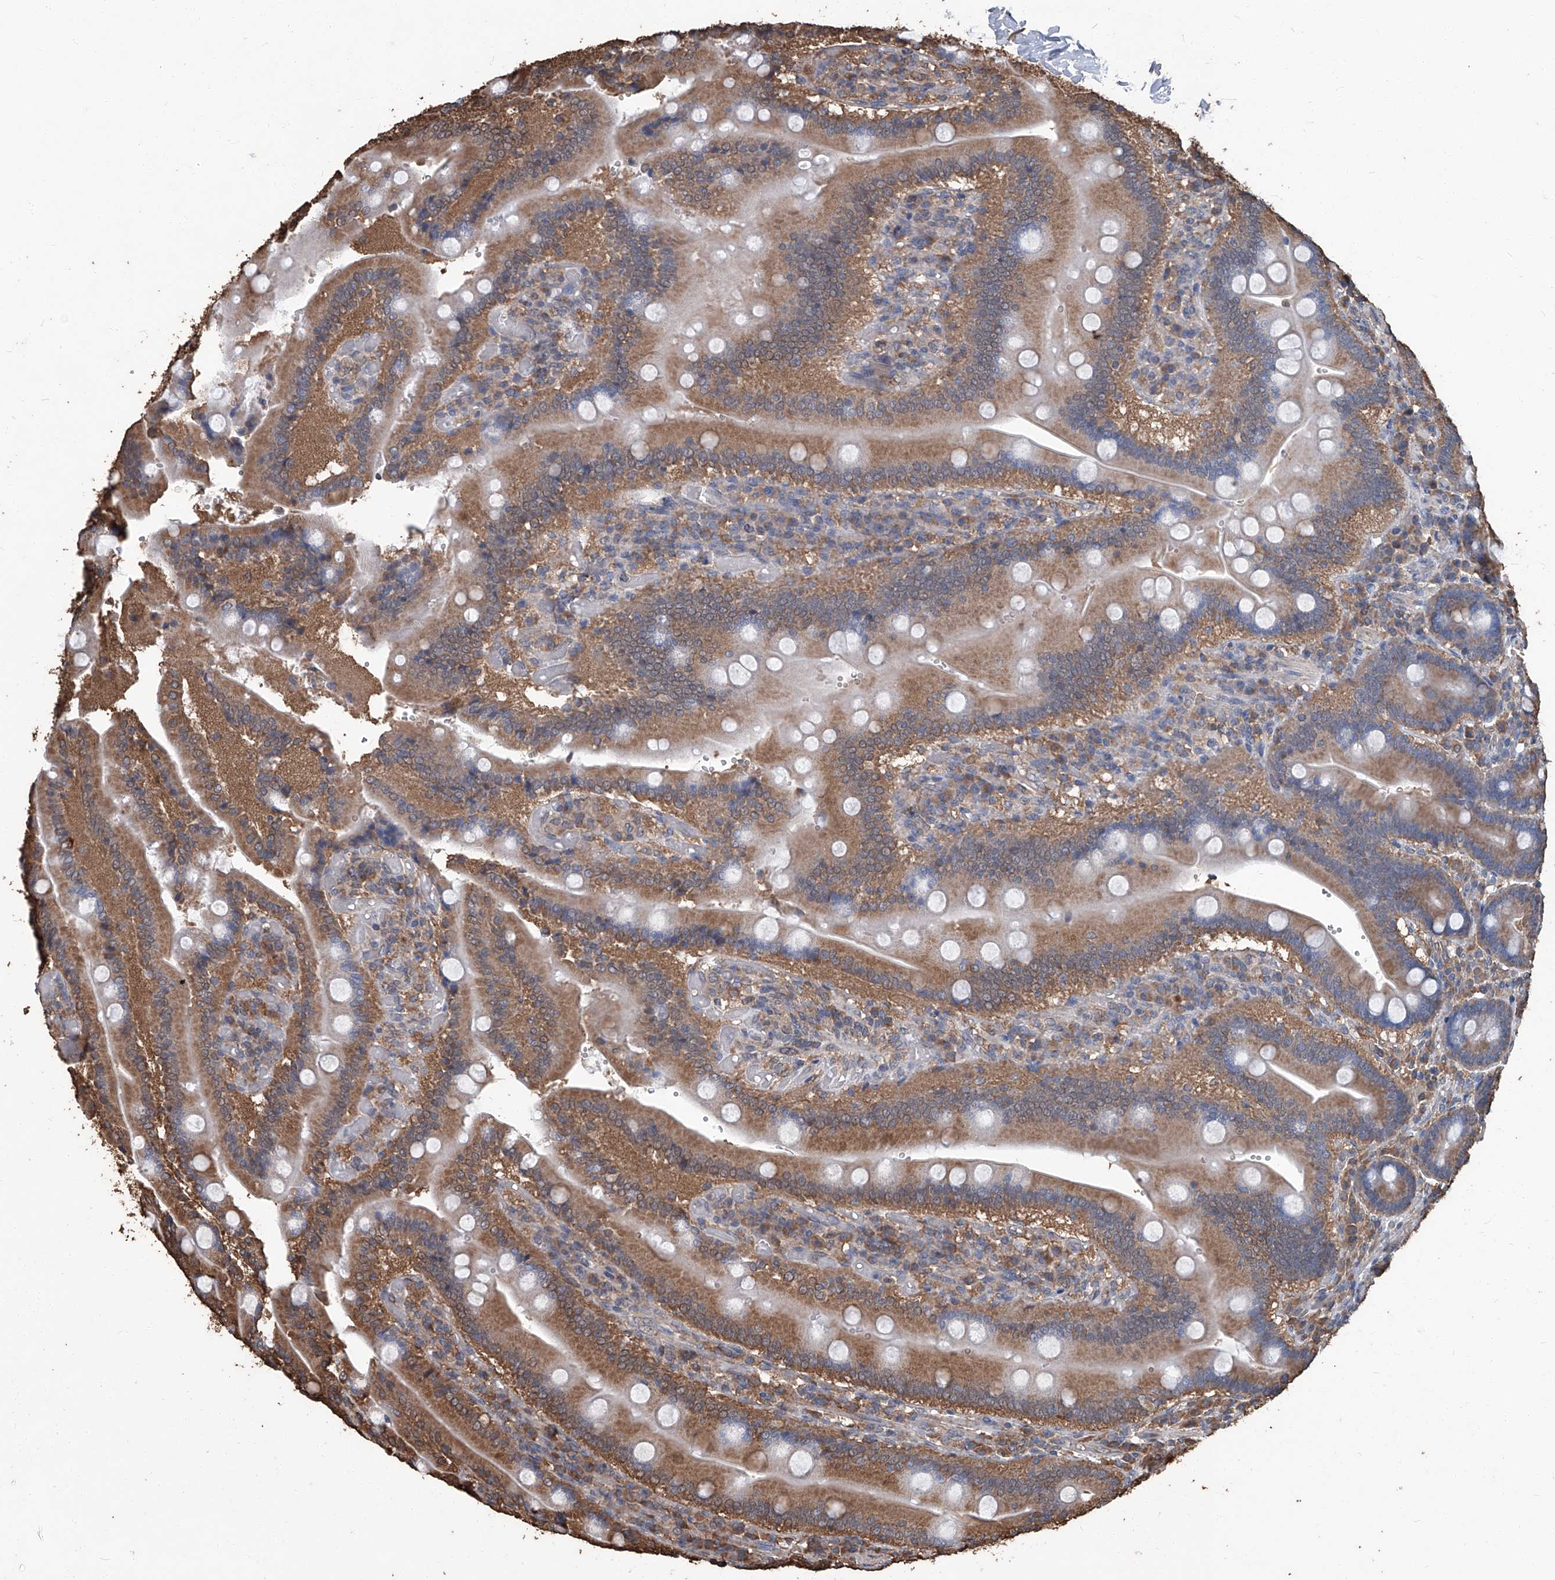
{"staining": {"intensity": "moderate", "quantity": ">75%", "location": "cytoplasmic/membranous"}, "tissue": "duodenum", "cell_type": "Glandular cells", "image_type": "normal", "snomed": [{"axis": "morphology", "description": "Normal tissue, NOS"}, {"axis": "topography", "description": "Duodenum"}], "caption": "About >75% of glandular cells in unremarkable duodenum reveal moderate cytoplasmic/membranous protein positivity as visualized by brown immunohistochemical staining.", "gene": "STARD7", "patient": {"sex": "female", "age": 62}}